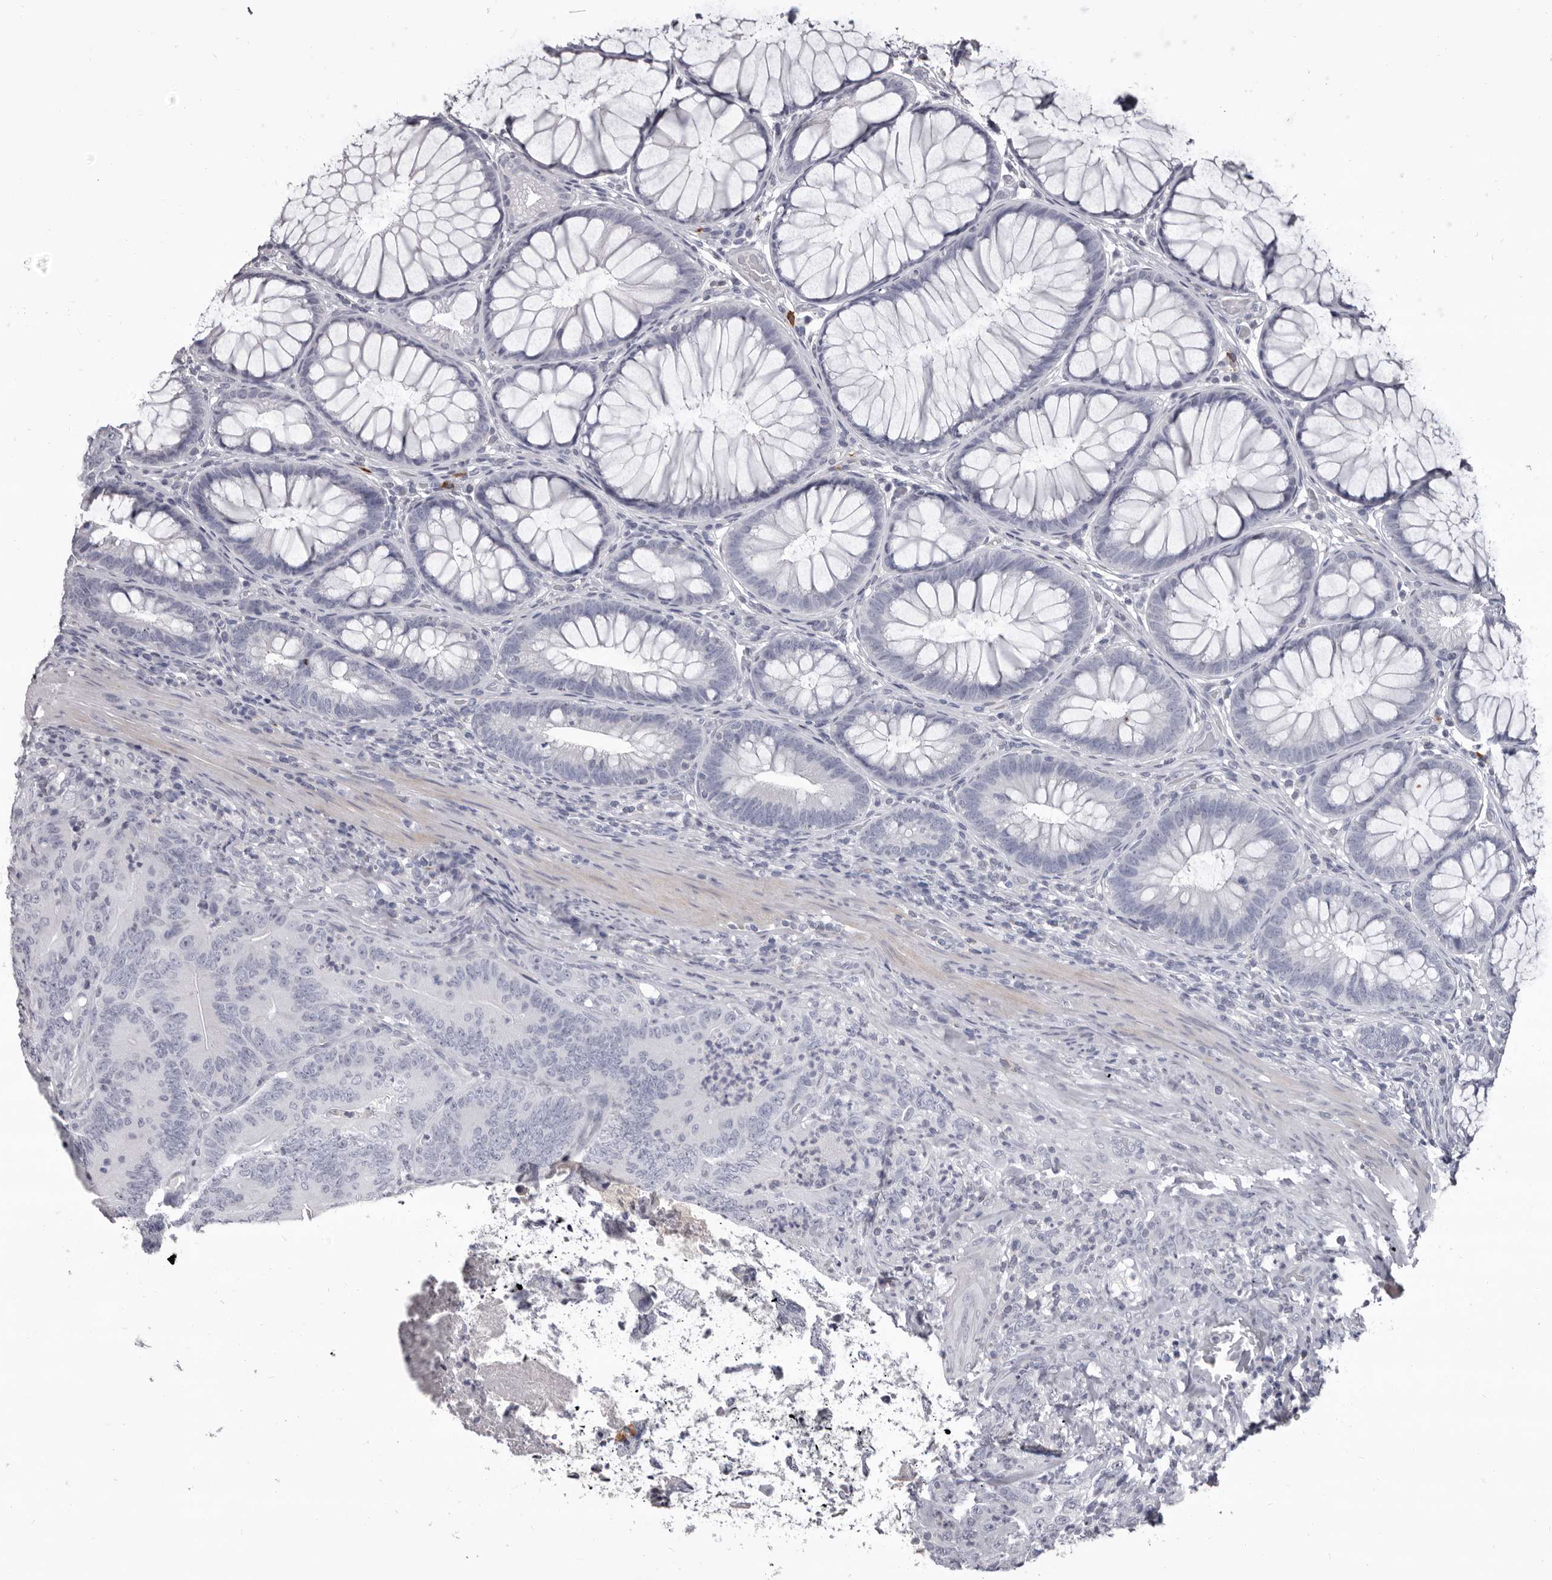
{"staining": {"intensity": "negative", "quantity": "none", "location": "none"}, "tissue": "colorectal cancer", "cell_type": "Tumor cells", "image_type": "cancer", "snomed": [{"axis": "morphology", "description": "Normal tissue, NOS"}, {"axis": "topography", "description": "Colon"}], "caption": "A histopathology image of colorectal cancer stained for a protein exhibits no brown staining in tumor cells.", "gene": "GZMH", "patient": {"sex": "female", "age": 82}}